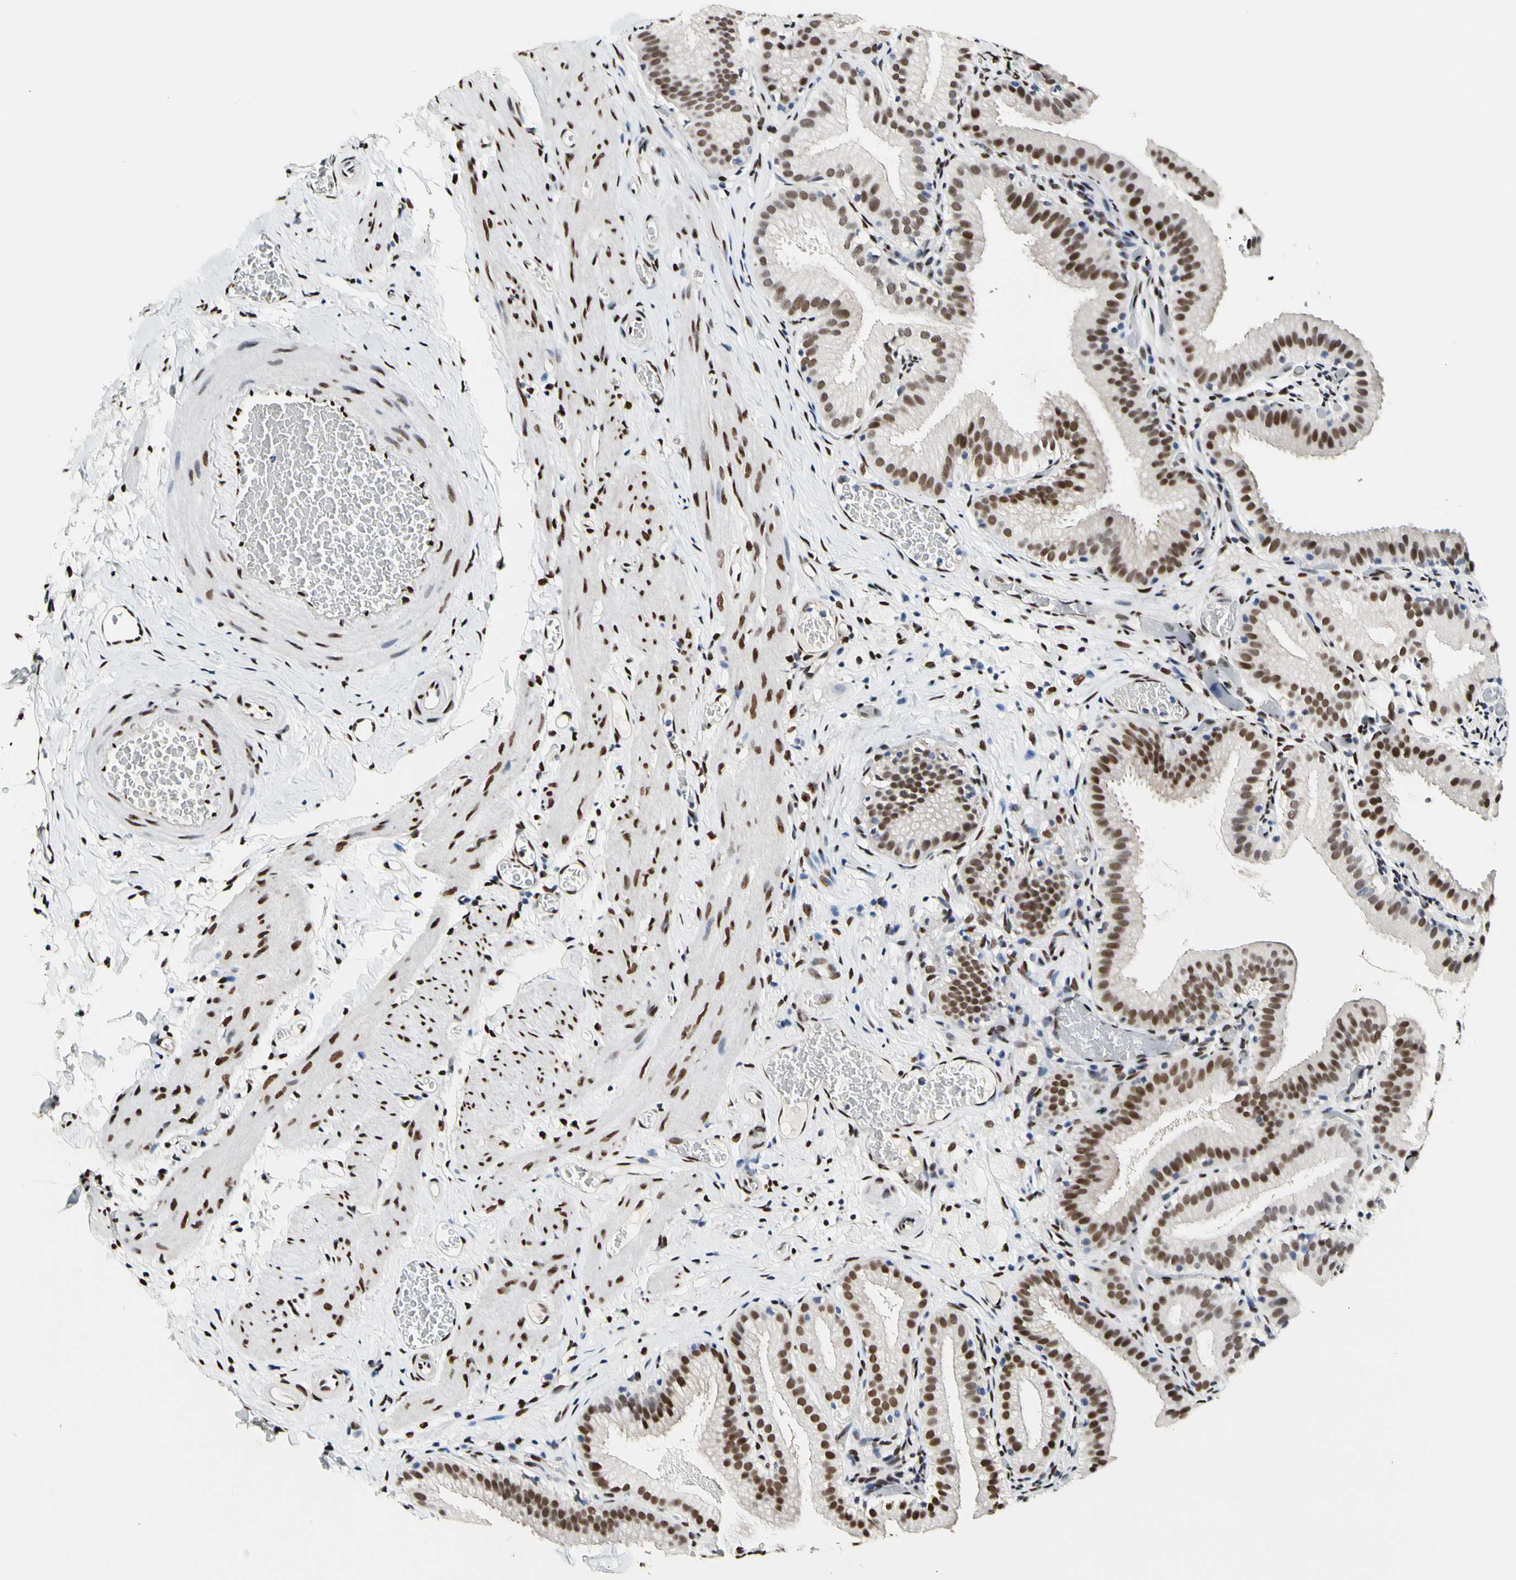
{"staining": {"intensity": "moderate", "quantity": ">75%", "location": "nuclear"}, "tissue": "gallbladder", "cell_type": "Glandular cells", "image_type": "normal", "snomed": [{"axis": "morphology", "description": "Normal tissue, NOS"}, {"axis": "topography", "description": "Gallbladder"}], "caption": "Immunohistochemistry (IHC) (DAB (3,3'-diaminobenzidine)) staining of benign gallbladder shows moderate nuclear protein staining in approximately >75% of glandular cells. Immunohistochemistry (IHC) stains the protein in brown and the nuclei are stained blue.", "gene": "NFIA", "patient": {"sex": "male", "age": 54}}